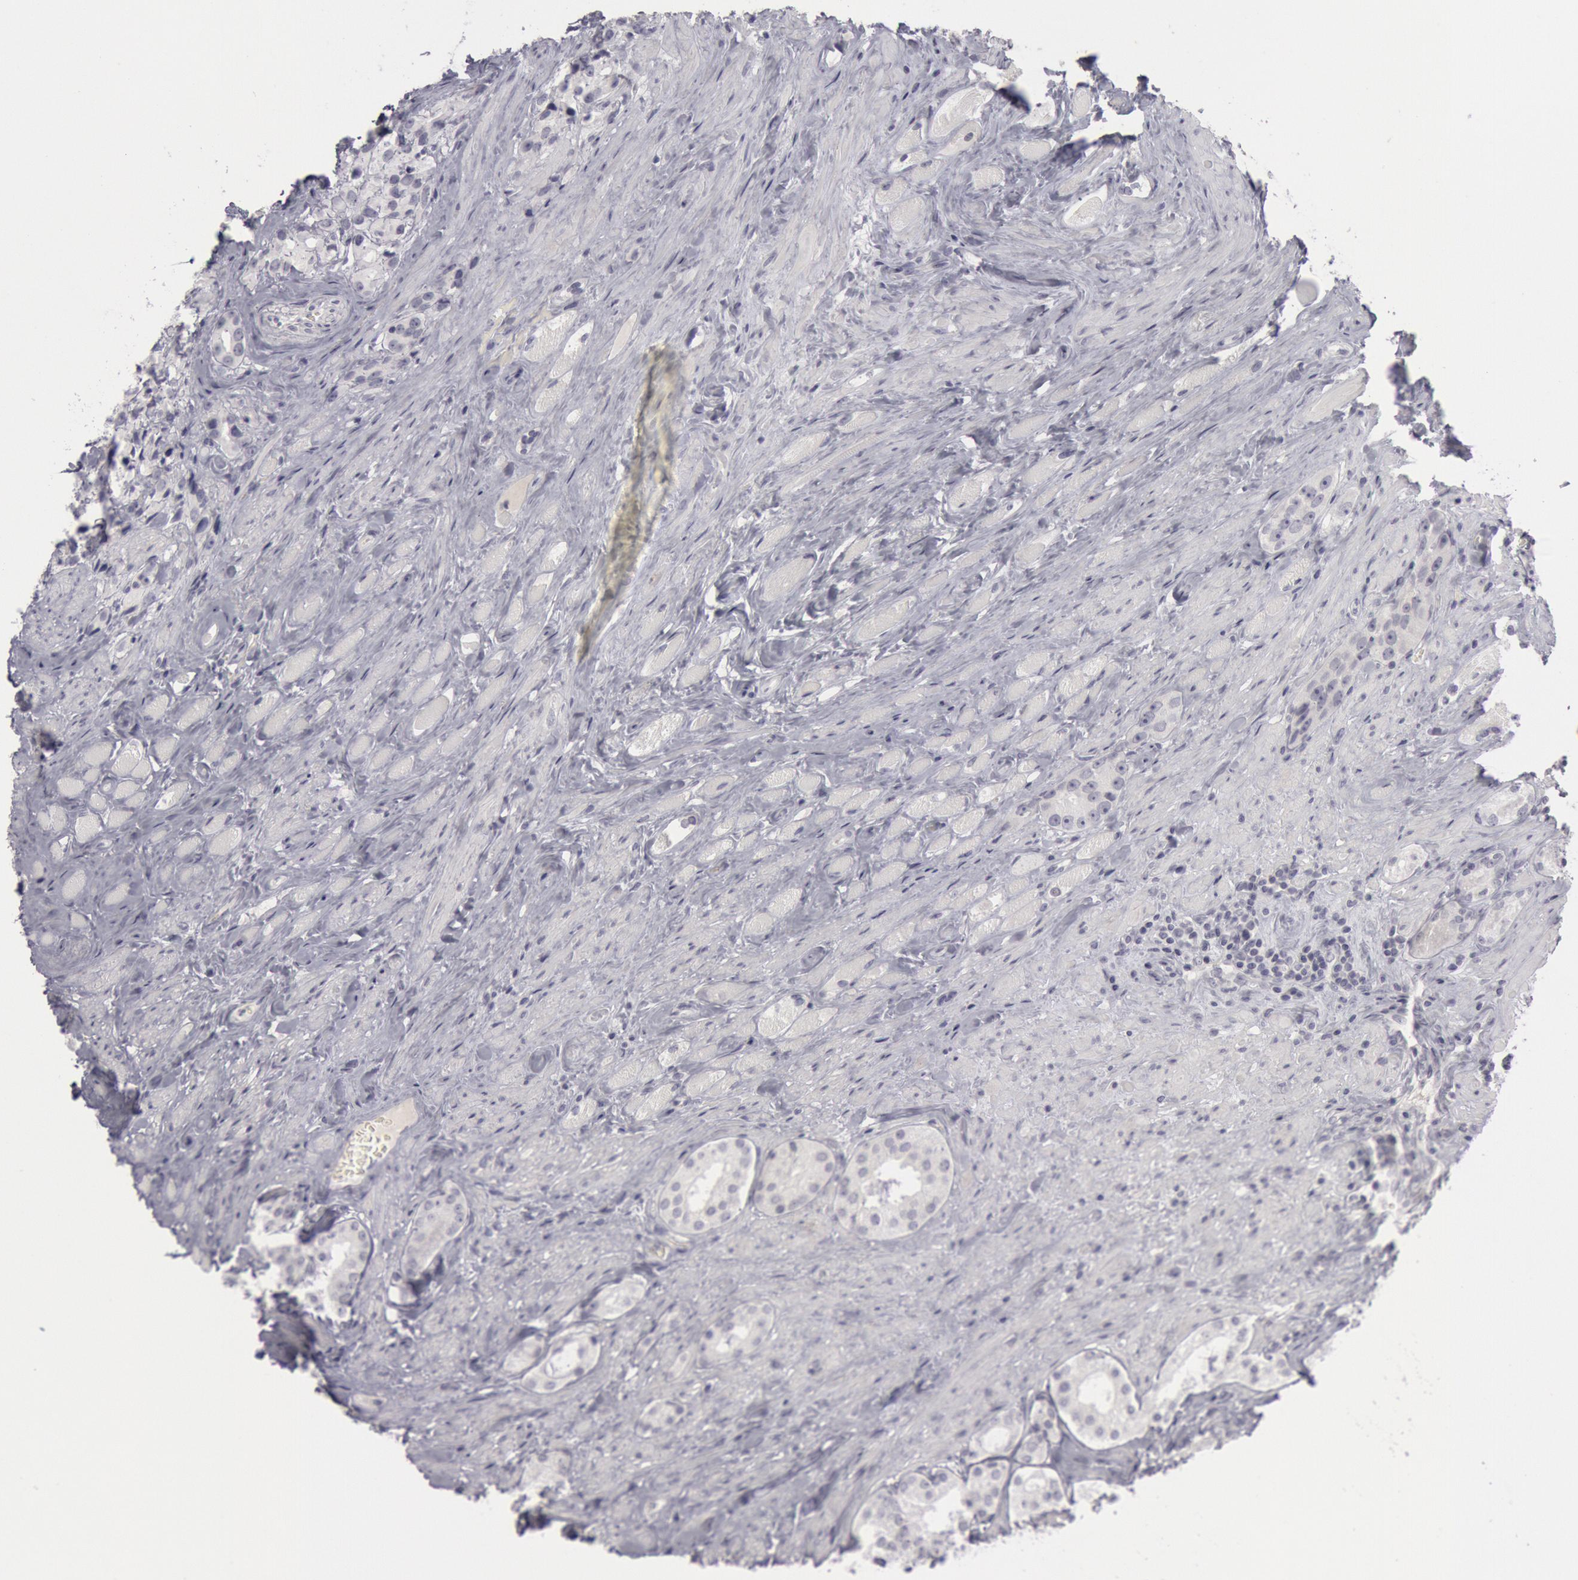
{"staining": {"intensity": "negative", "quantity": "none", "location": "none"}, "tissue": "prostate cancer", "cell_type": "Tumor cells", "image_type": "cancer", "snomed": [{"axis": "morphology", "description": "Adenocarcinoma, Medium grade"}, {"axis": "topography", "description": "Prostate"}], "caption": "DAB (3,3'-diaminobenzidine) immunohistochemical staining of prostate cancer (medium-grade adenocarcinoma) shows no significant expression in tumor cells. (DAB (3,3'-diaminobenzidine) IHC with hematoxylin counter stain).", "gene": "KRT16", "patient": {"sex": "male", "age": 73}}